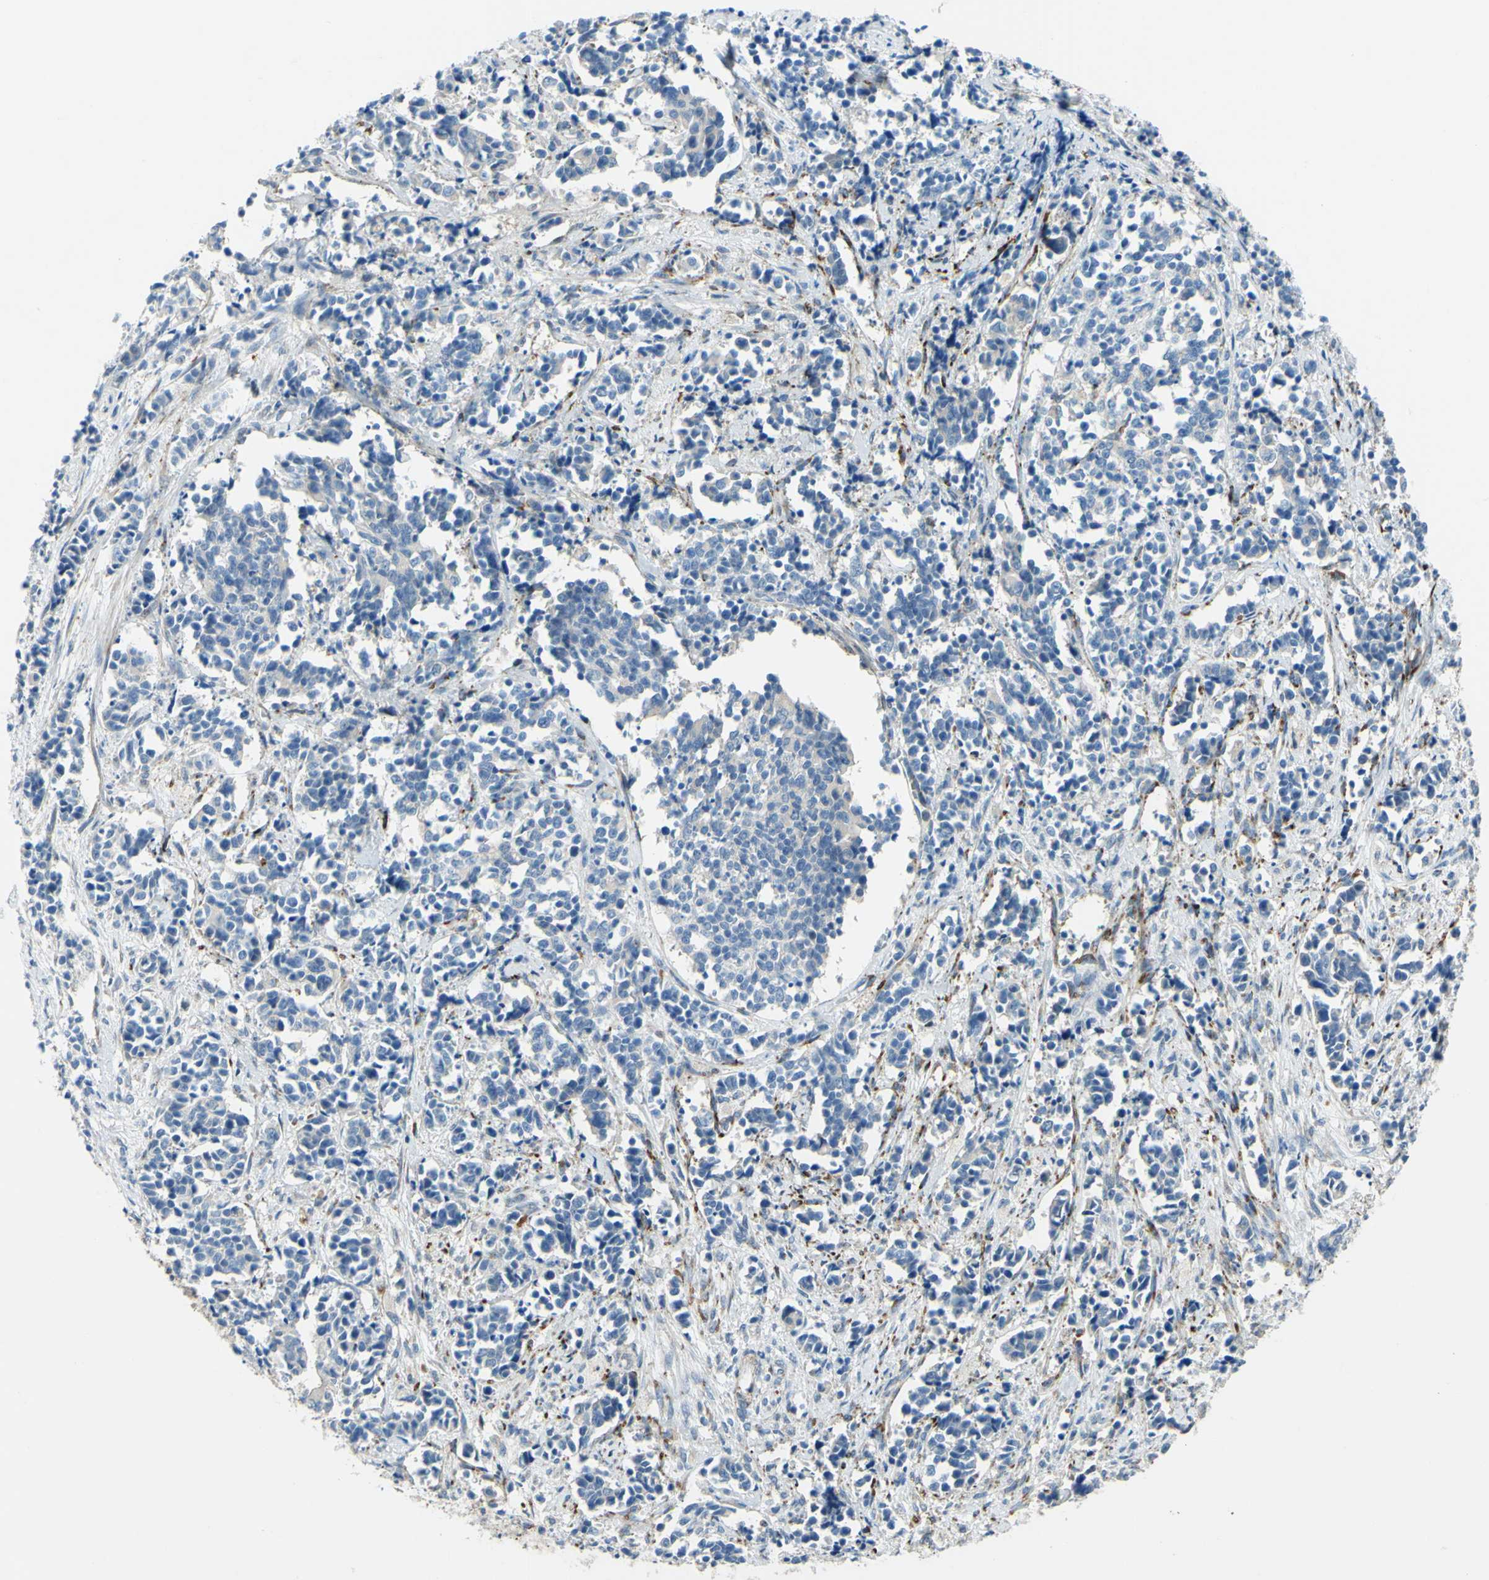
{"staining": {"intensity": "negative", "quantity": "none", "location": "none"}, "tissue": "cervical cancer", "cell_type": "Tumor cells", "image_type": "cancer", "snomed": [{"axis": "morphology", "description": "Normal tissue, NOS"}, {"axis": "morphology", "description": "Squamous cell carcinoma, NOS"}, {"axis": "topography", "description": "Cervix"}], "caption": "This is a image of immunohistochemistry (IHC) staining of cervical squamous cell carcinoma, which shows no positivity in tumor cells.", "gene": "ARHGAP1", "patient": {"sex": "female", "age": 35}}